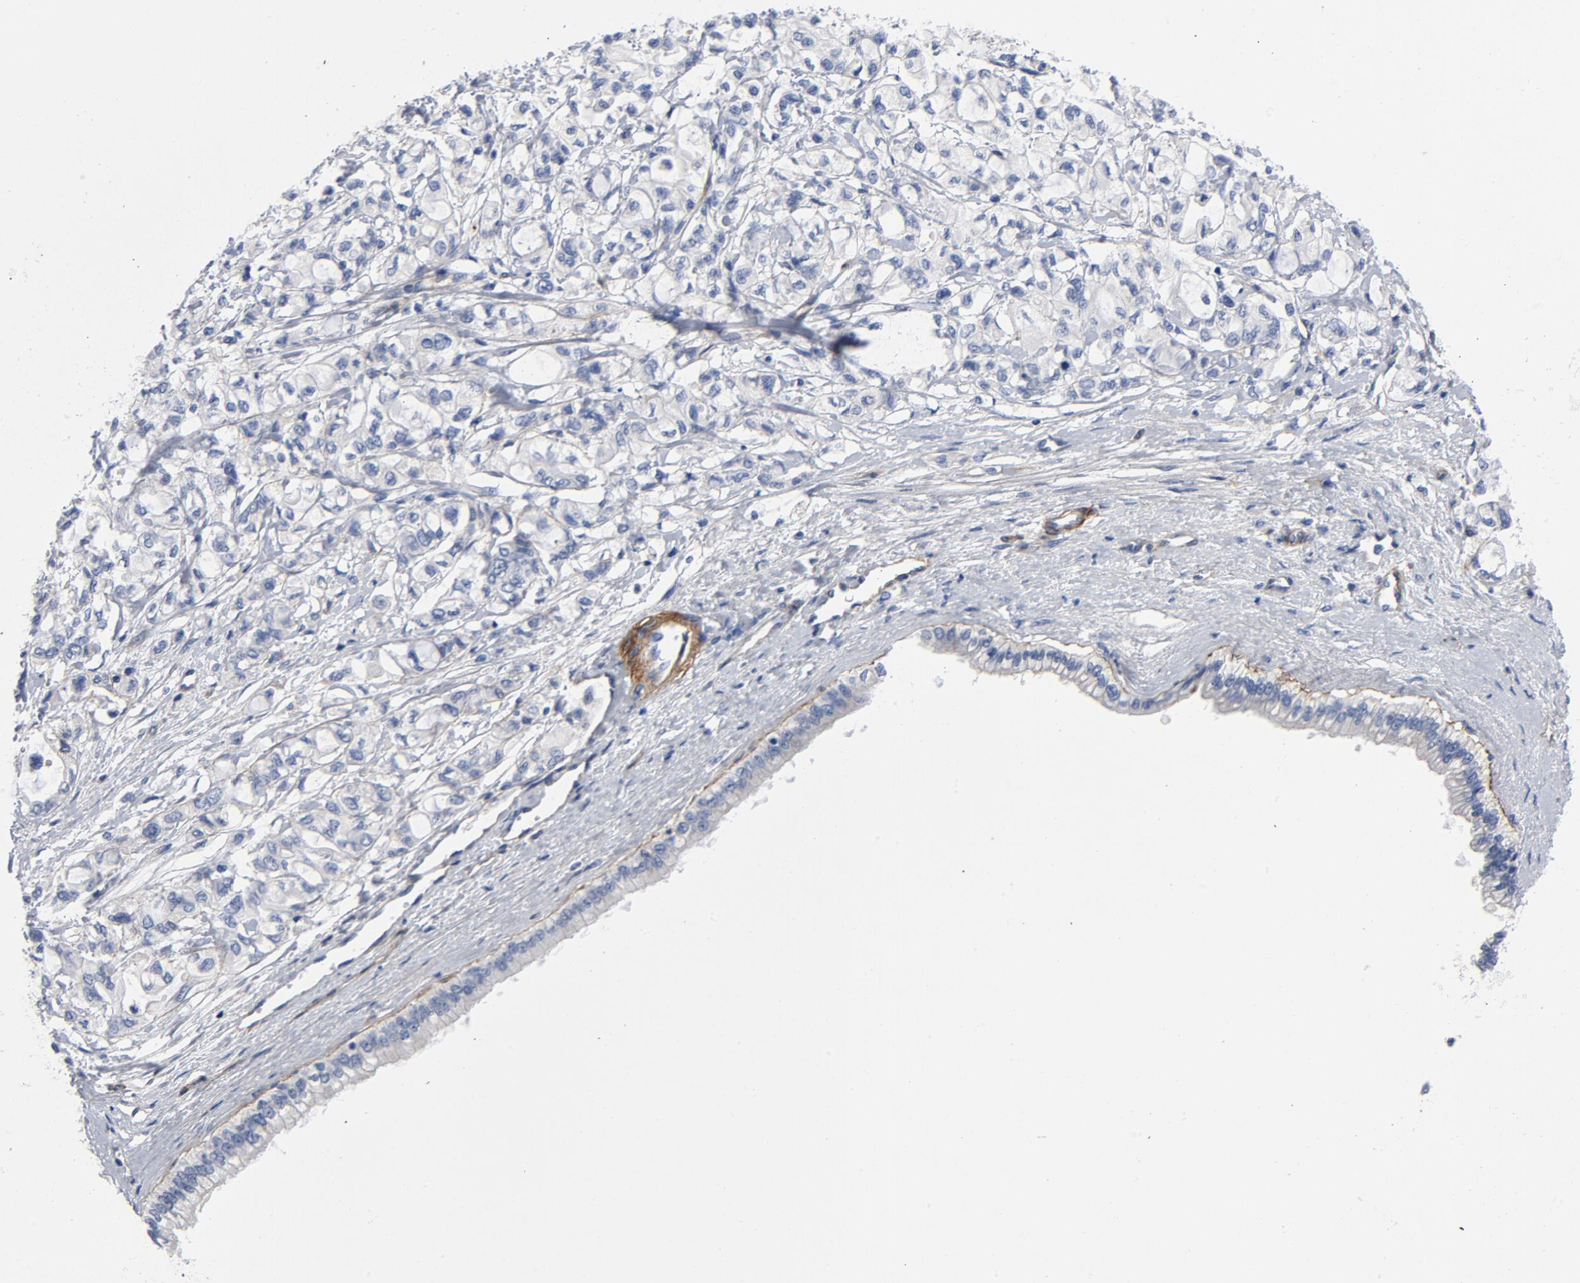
{"staining": {"intensity": "negative", "quantity": "none", "location": "none"}, "tissue": "pancreatic cancer", "cell_type": "Tumor cells", "image_type": "cancer", "snomed": [{"axis": "morphology", "description": "Adenocarcinoma, NOS"}, {"axis": "topography", "description": "Pancreas"}], "caption": "High power microscopy micrograph of an immunohistochemistry photomicrograph of pancreatic cancer, revealing no significant expression in tumor cells.", "gene": "LAMC1", "patient": {"sex": "male", "age": 79}}